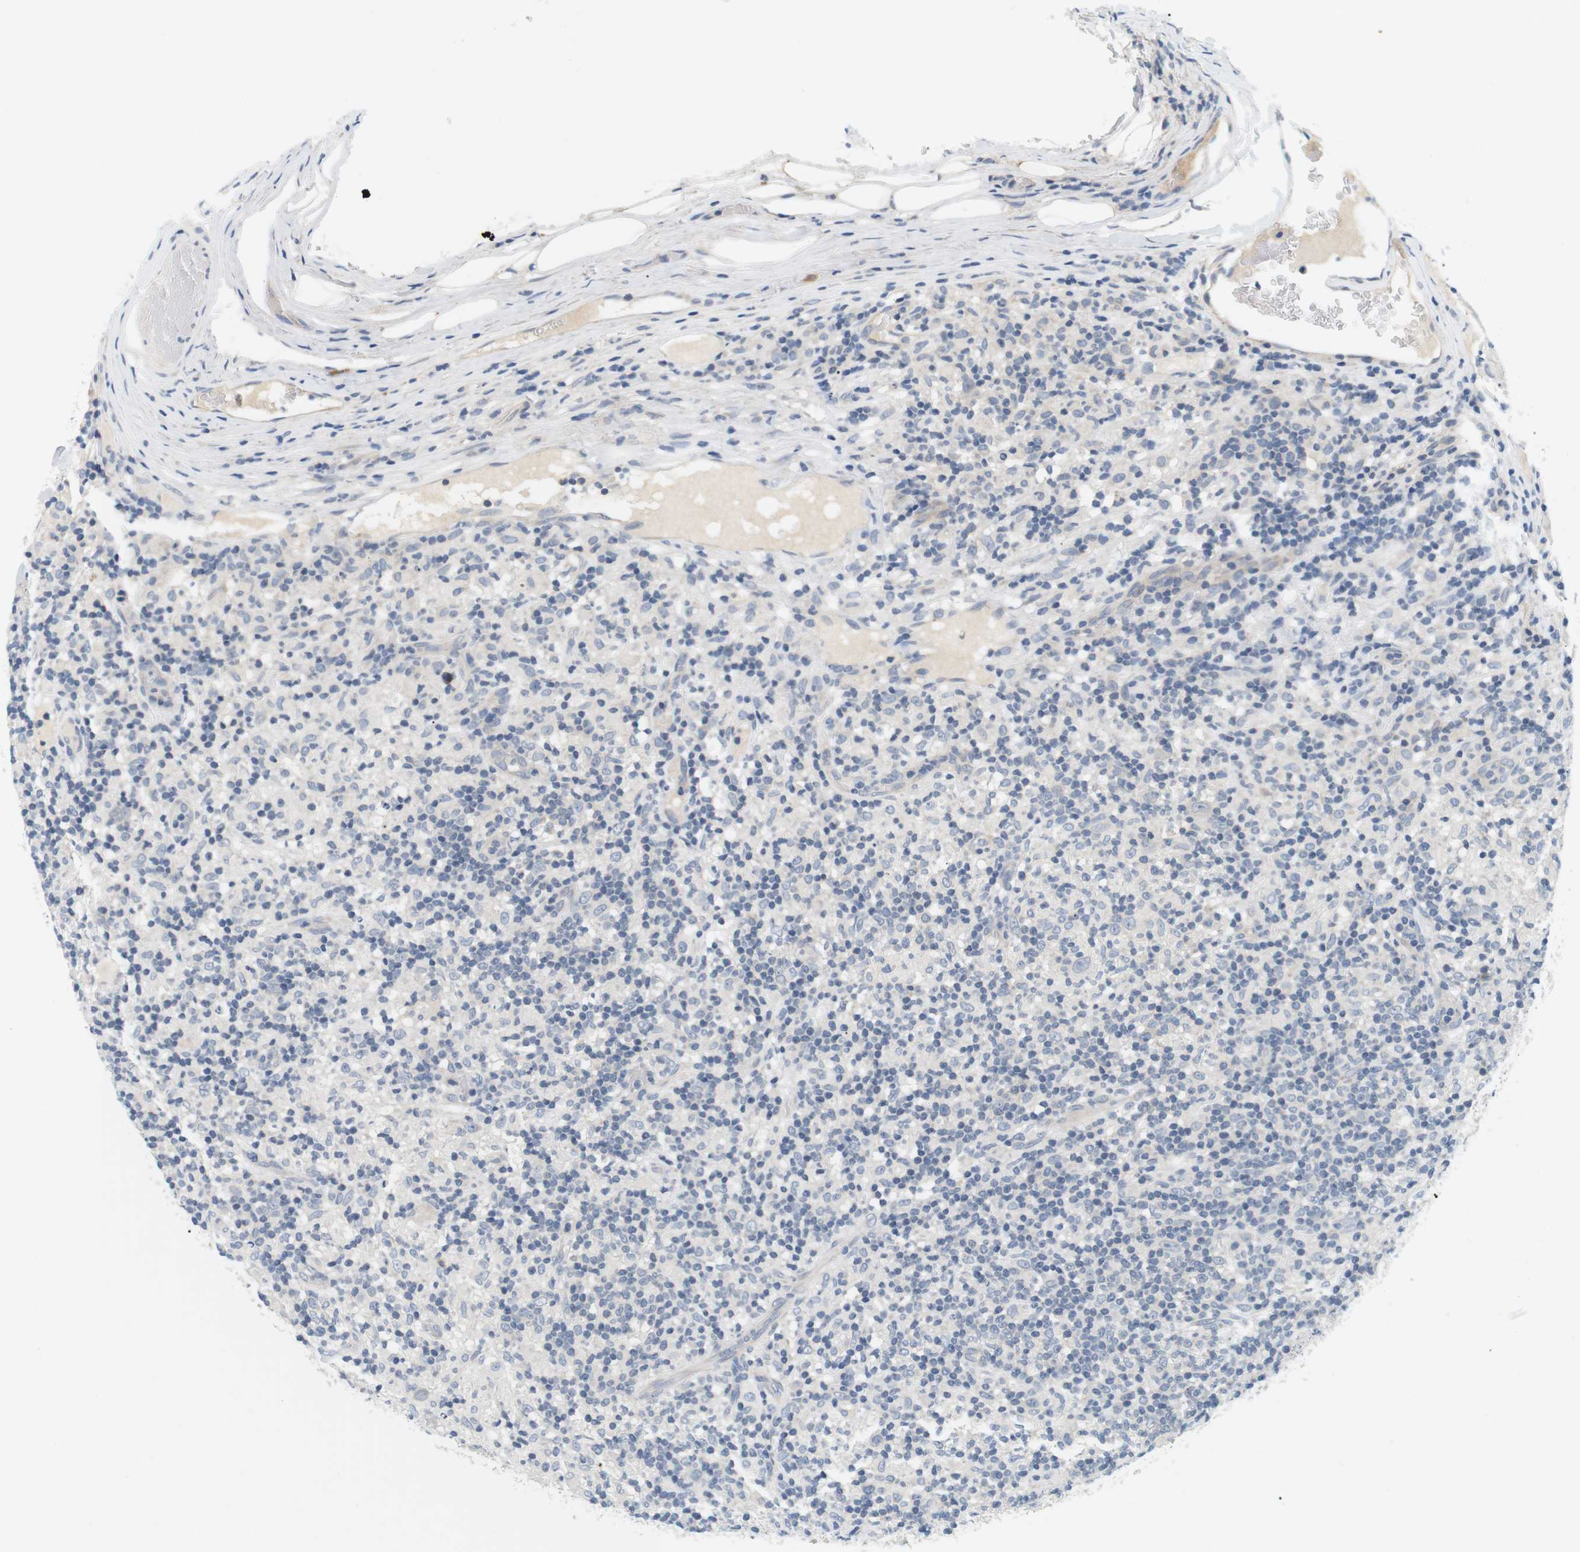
{"staining": {"intensity": "negative", "quantity": "none", "location": "none"}, "tissue": "lymphoma", "cell_type": "Tumor cells", "image_type": "cancer", "snomed": [{"axis": "morphology", "description": "Hodgkin's disease, NOS"}, {"axis": "topography", "description": "Lymph node"}], "caption": "The IHC micrograph has no significant staining in tumor cells of lymphoma tissue.", "gene": "EVA1C", "patient": {"sex": "male", "age": 70}}